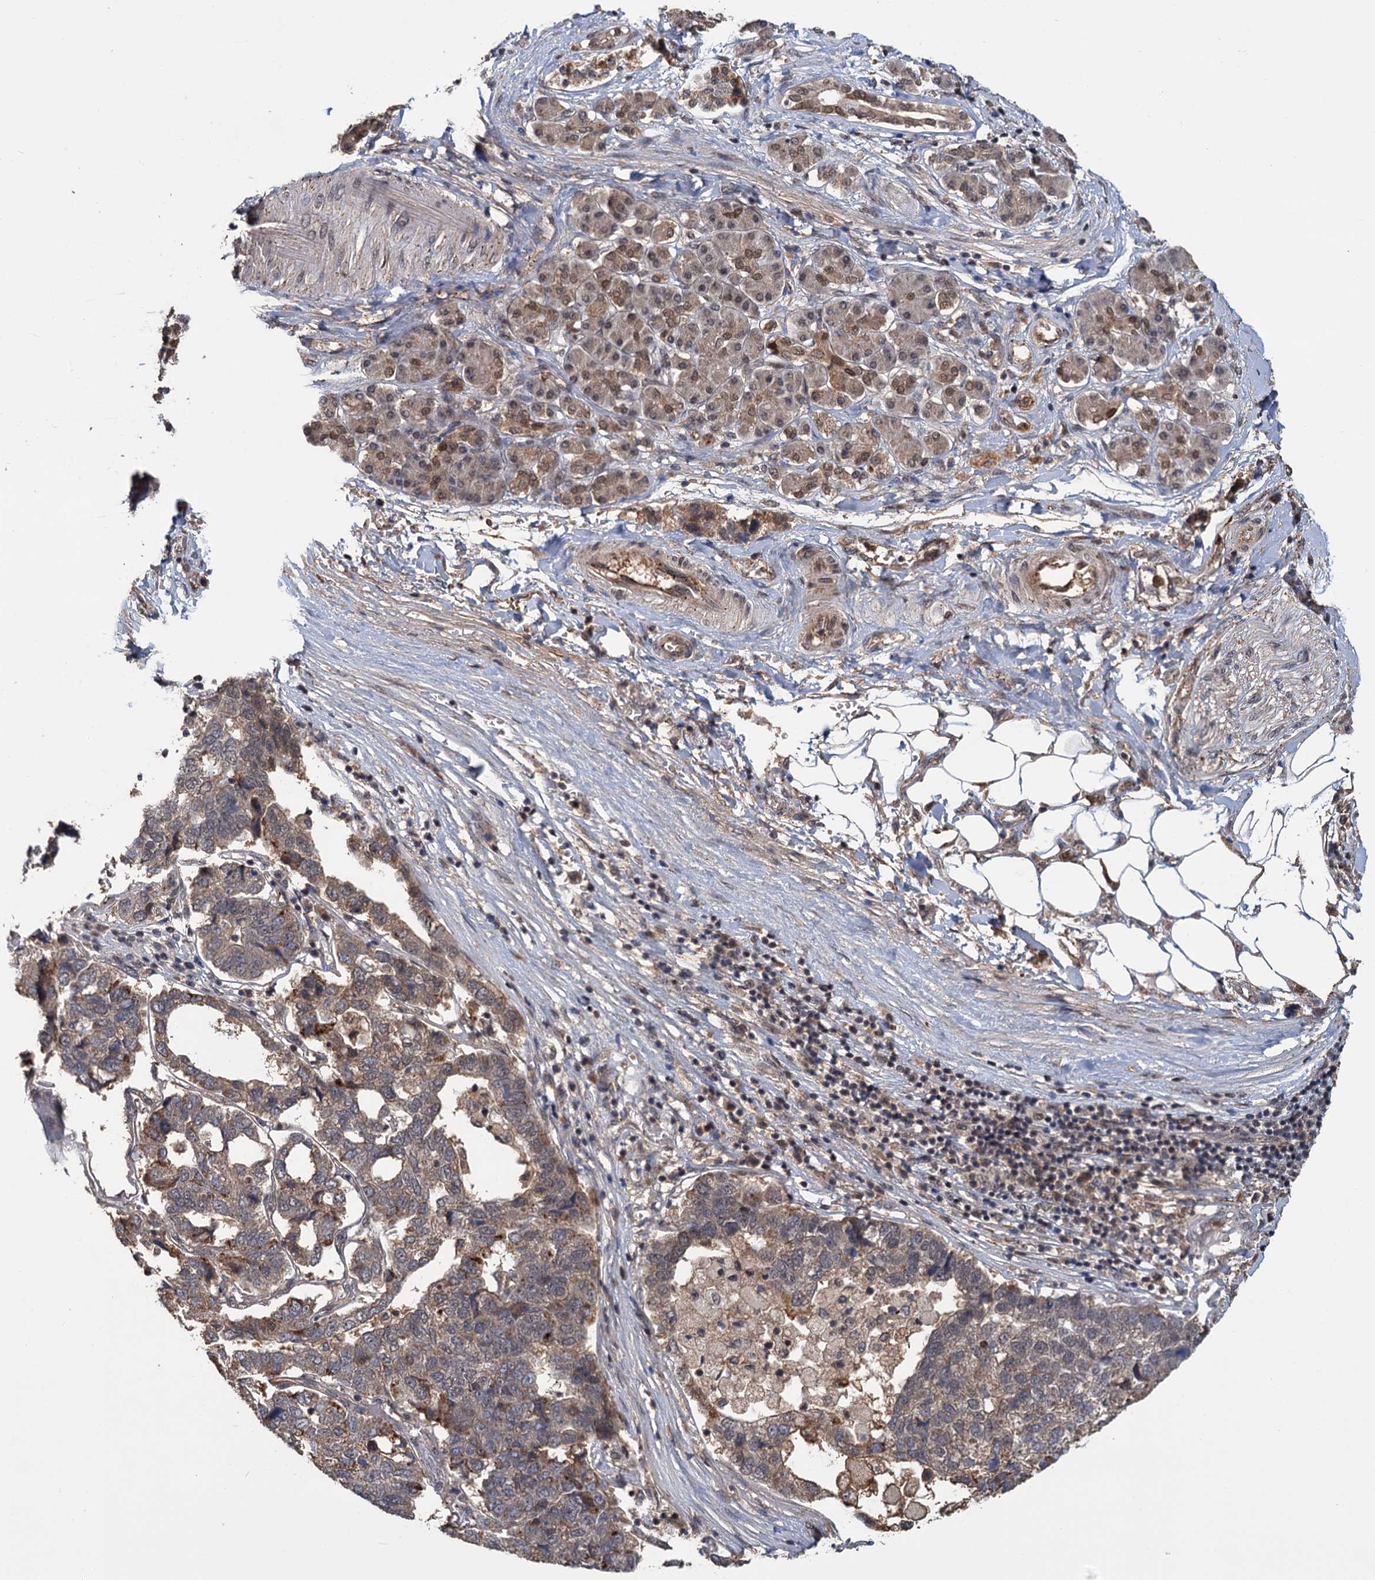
{"staining": {"intensity": "weak", "quantity": "25%-75%", "location": "cytoplasmic/membranous"}, "tissue": "pancreatic cancer", "cell_type": "Tumor cells", "image_type": "cancer", "snomed": [{"axis": "morphology", "description": "Adenocarcinoma, NOS"}, {"axis": "topography", "description": "Pancreas"}], "caption": "Human pancreatic adenocarcinoma stained with a brown dye exhibits weak cytoplasmic/membranous positive positivity in approximately 25%-75% of tumor cells.", "gene": "KANSL2", "patient": {"sex": "female", "age": 61}}